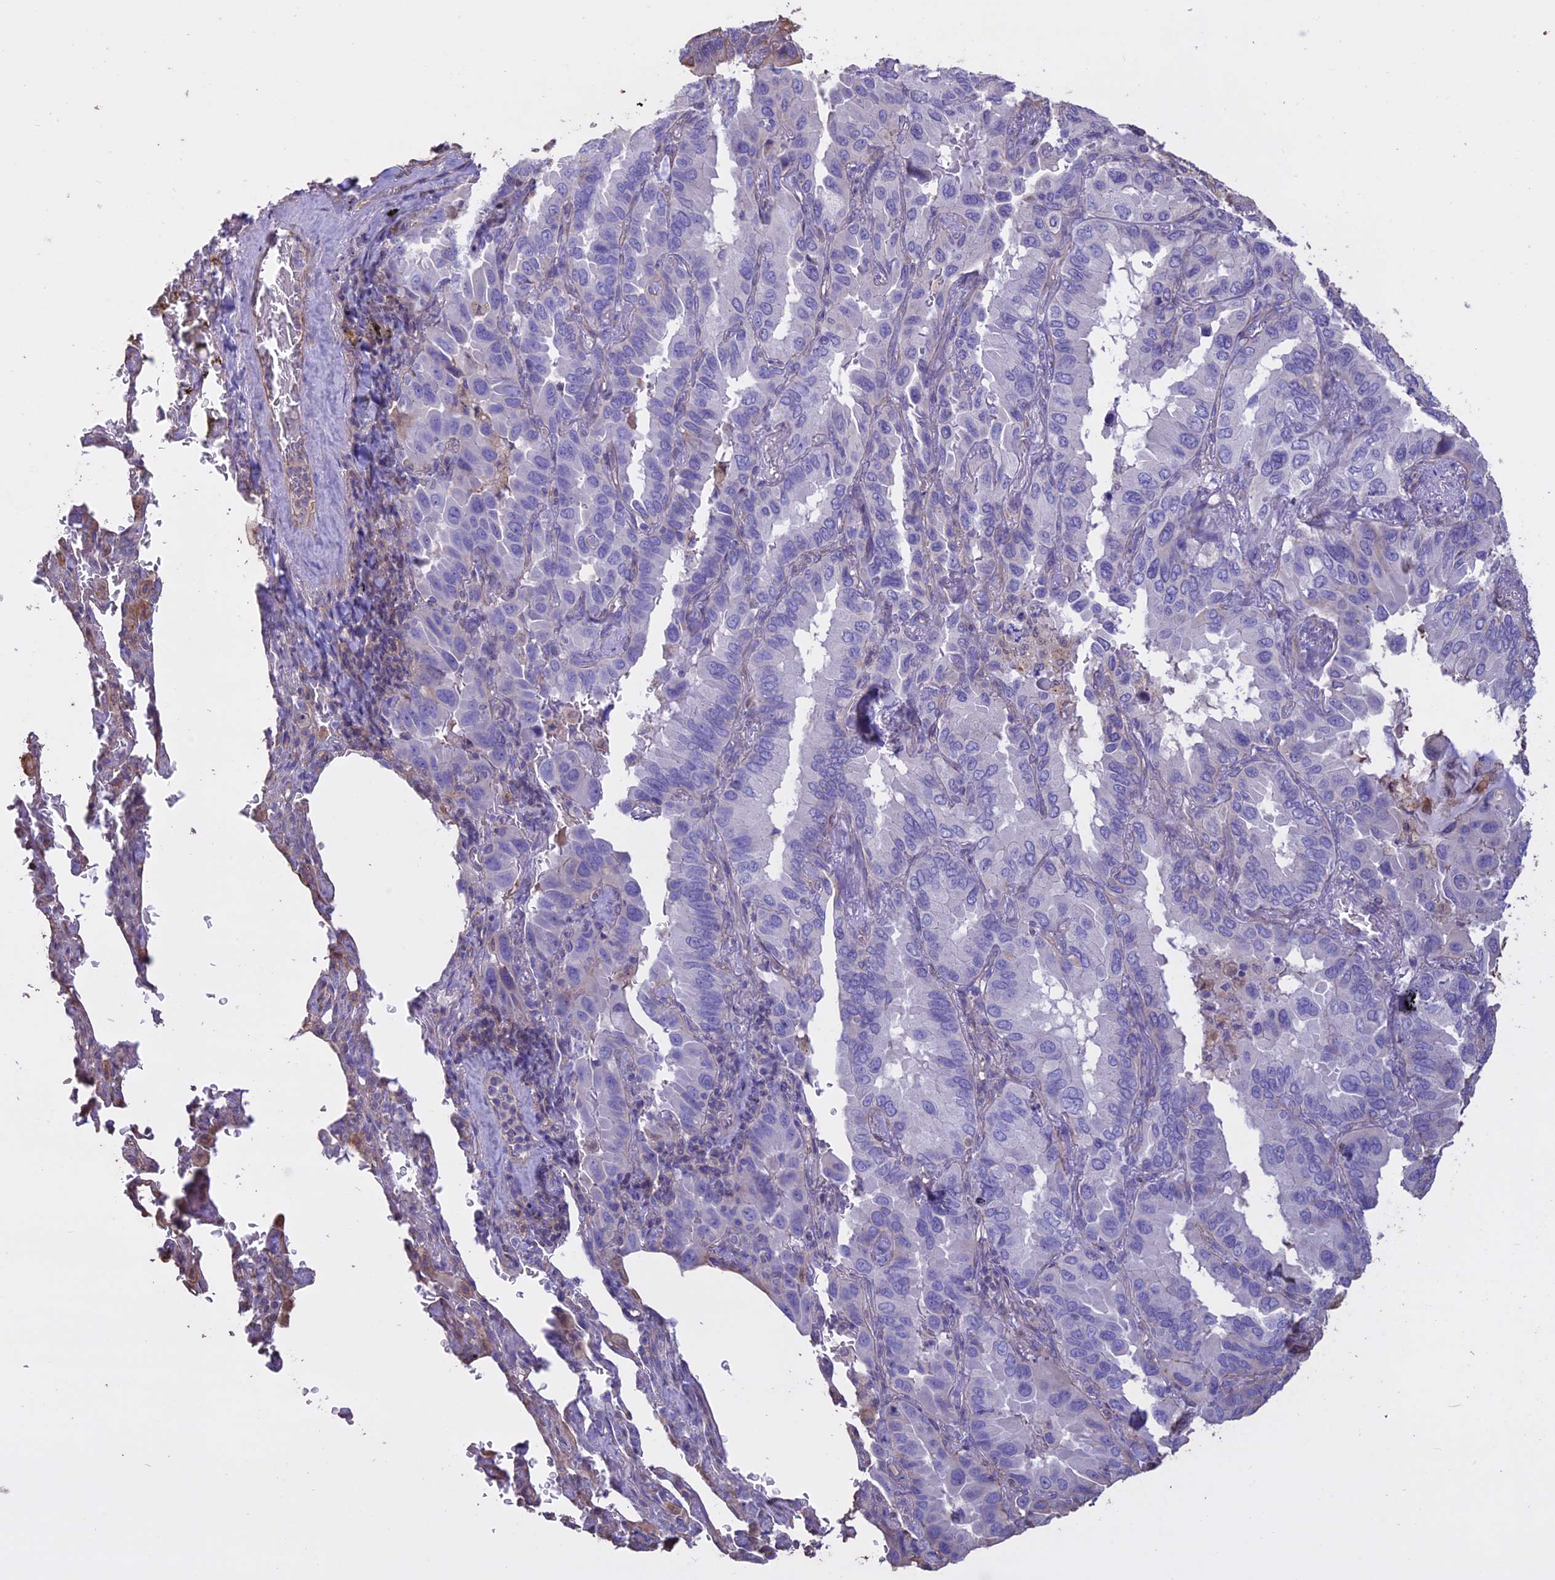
{"staining": {"intensity": "negative", "quantity": "none", "location": "none"}, "tissue": "lung cancer", "cell_type": "Tumor cells", "image_type": "cancer", "snomed": [{"axis": "morphology", "description": "Adenocarcinoma, NOS"}, {"axis": "topography", "description": "Lung"}], "caption": "Human lung cancer stained for a protein using immunohistochemistry (IHC) demonstrates no expression in tumor cells.", "gene": "CCDC148", "patient": {"sex": "male", "age": 64}}